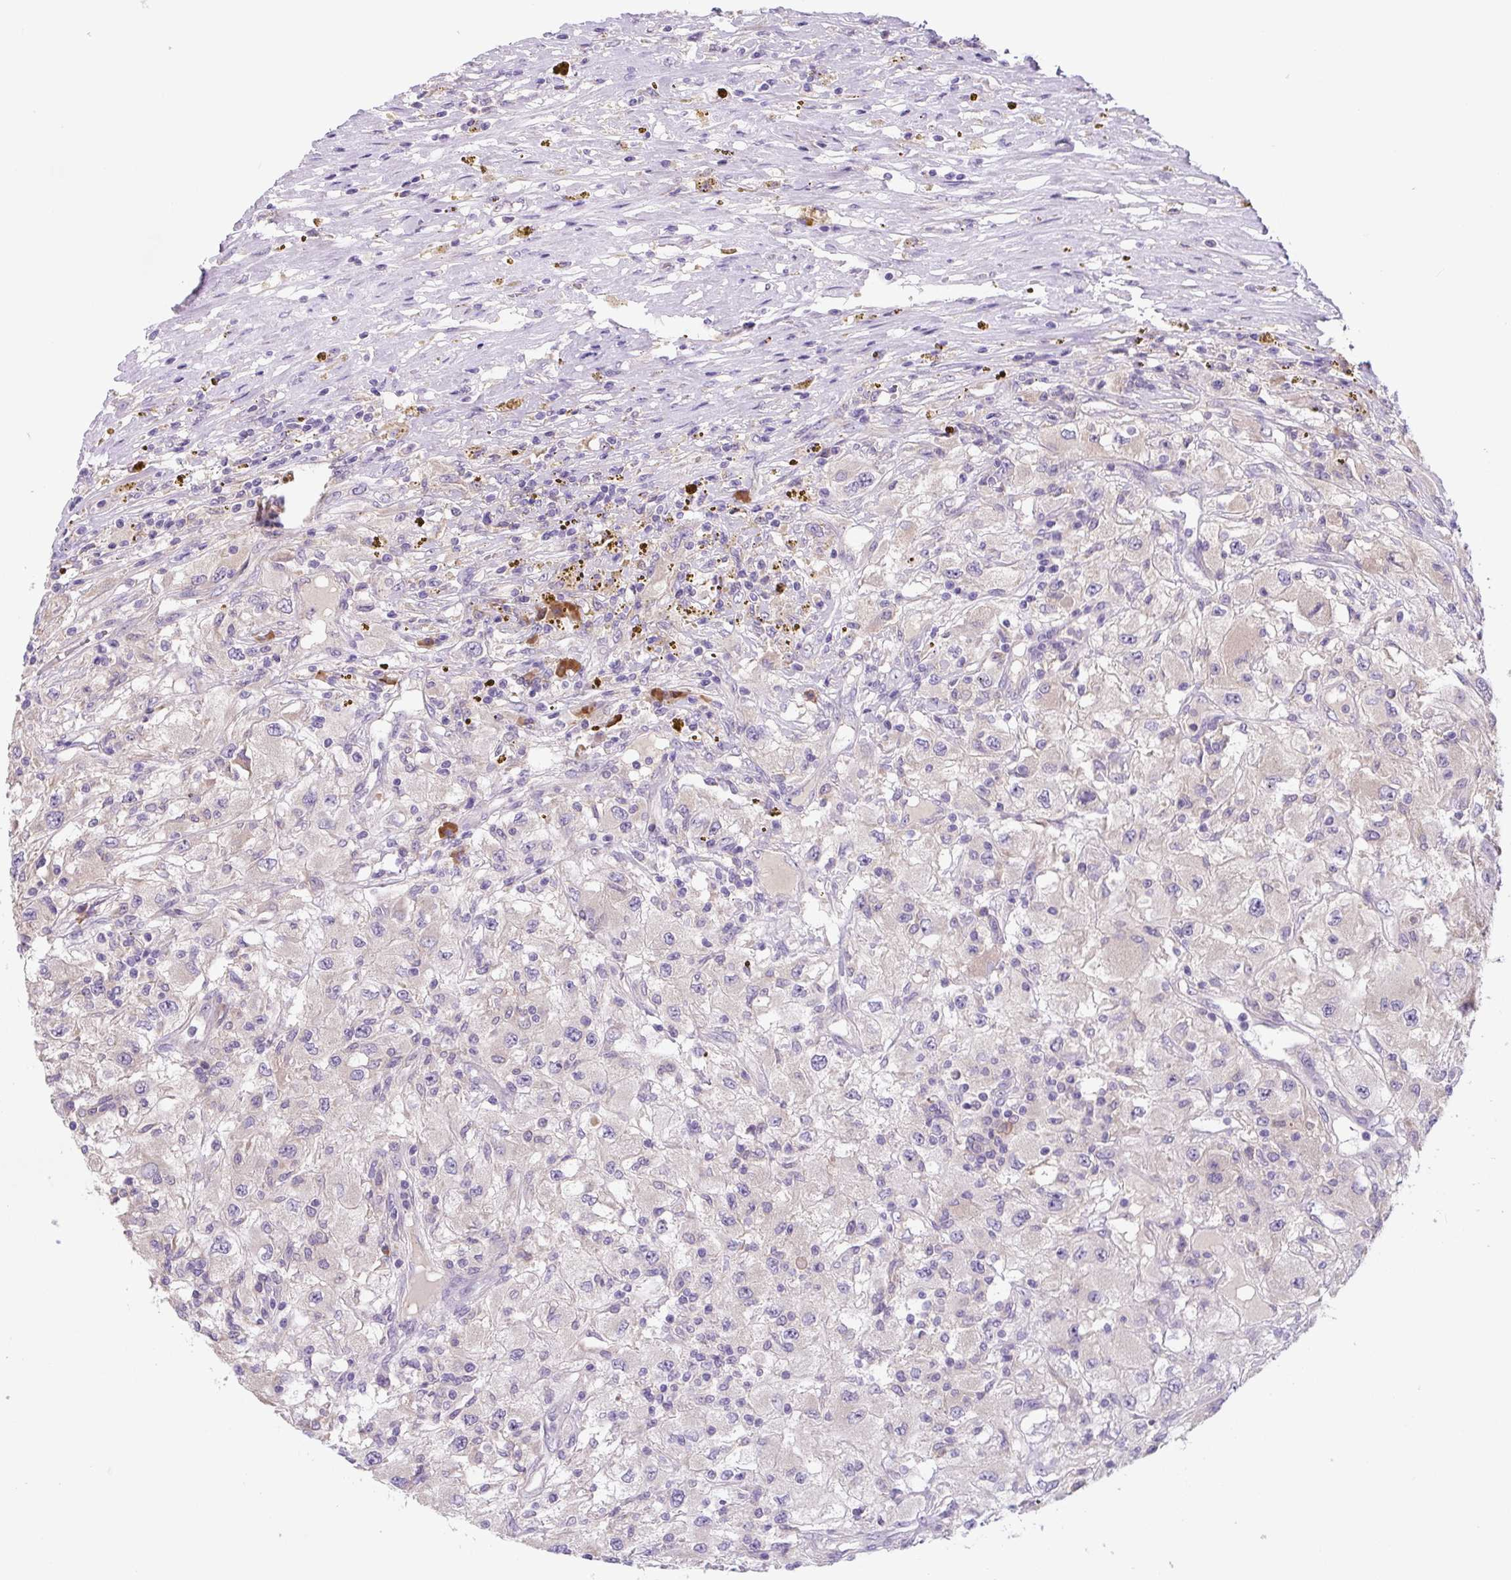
{"staining": {"intensity": "negative", "quantity": "none", "location": "none"}, "tissue": "renal cancer", "cell_type": "Tumor cells", "image_type": "cancer", "snomed": [{"axis": "morphology", "description": "Adenocarcinoma, NOS"}, {"axis": "topography", "description": "Kidney"}], "caption": "Tumor cells are negative for protein expression in human renal cancer.", "gene": "FZD5", "patient": {"sex": "female", "age": 67}}